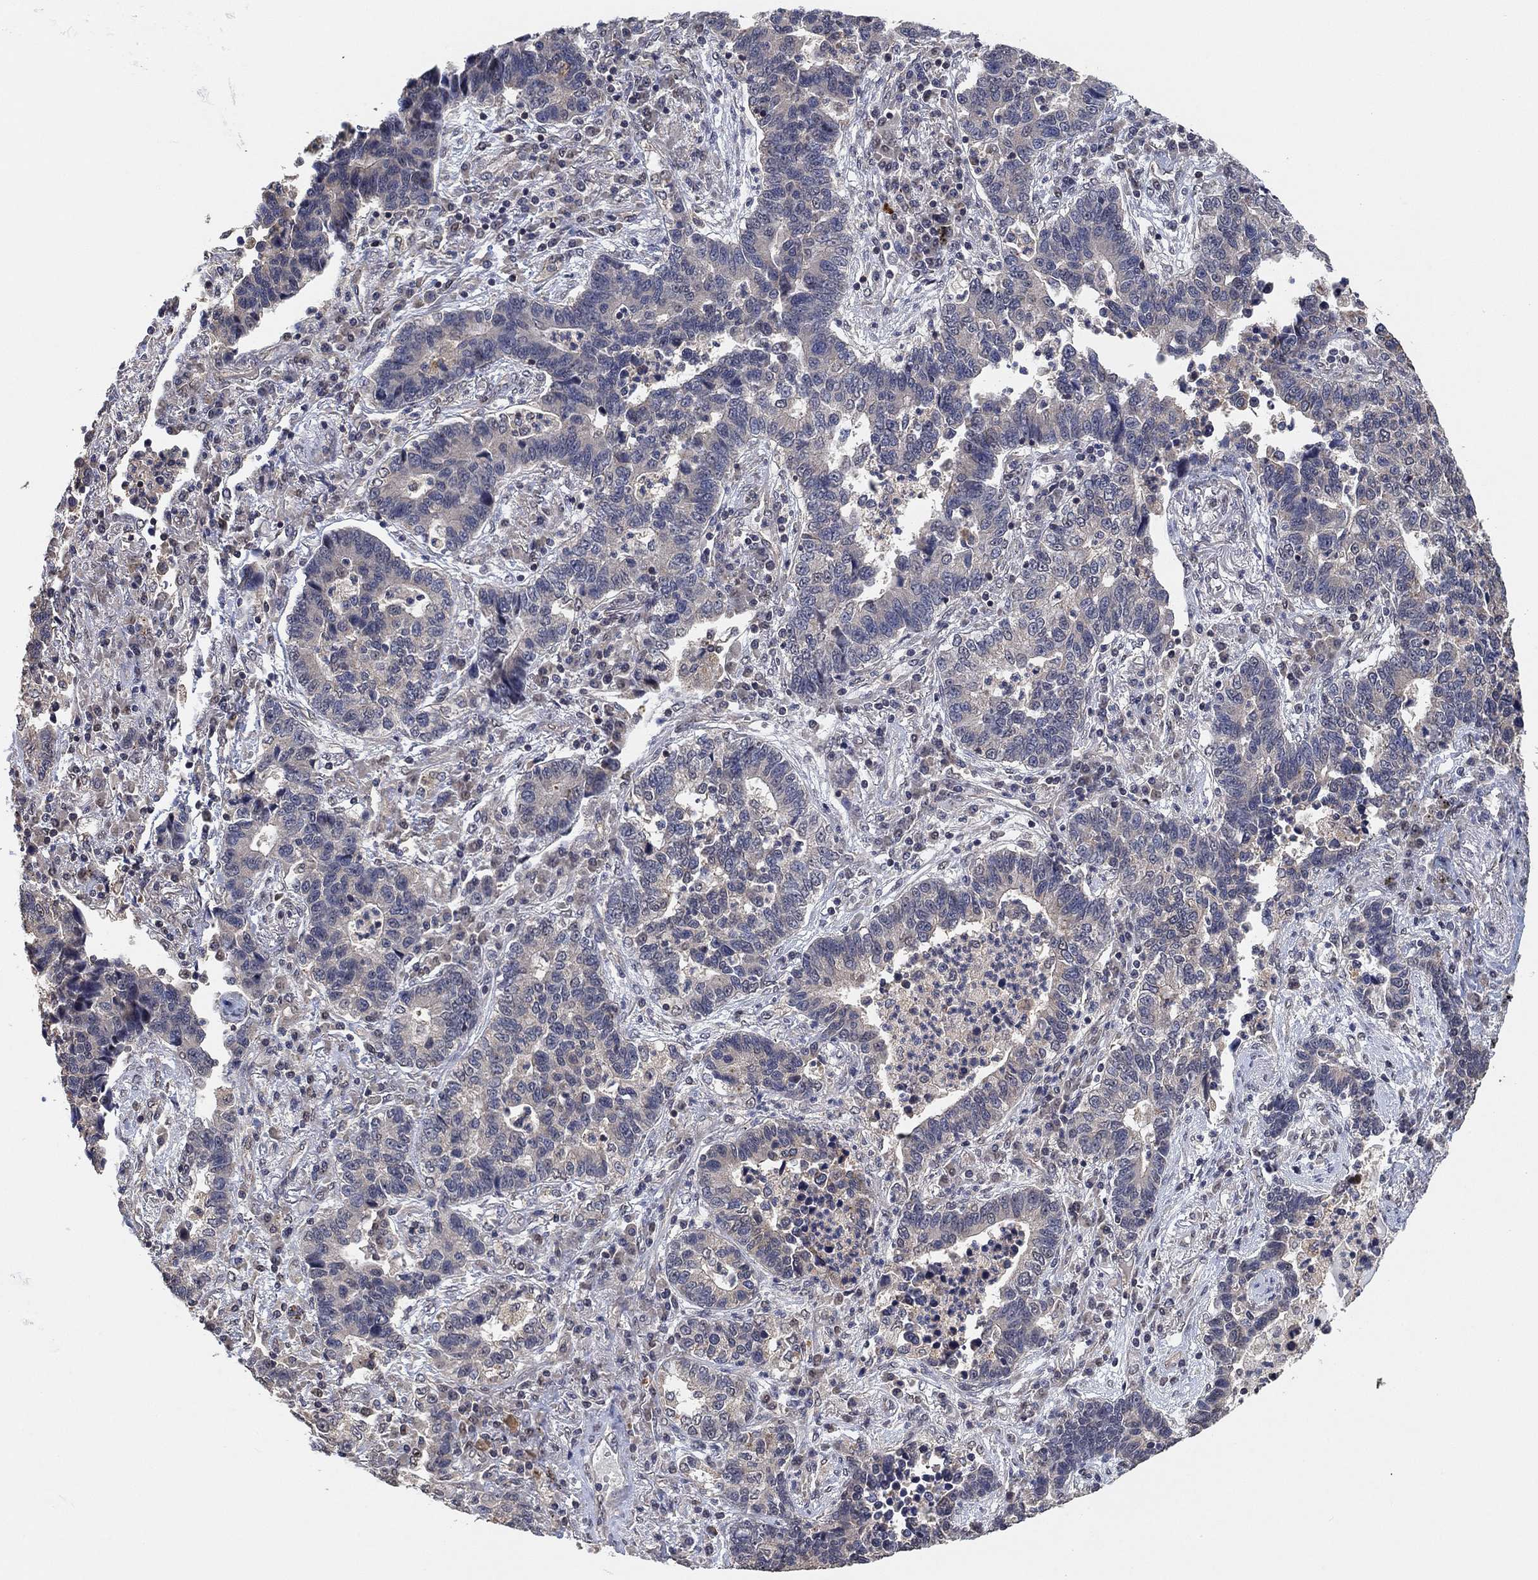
{"staining": {"intensity": "negative", "quantity": "none", "location": "none"}, "tissue": "lung cancer", "cell_type": "Tumor cells", "image_type": "cancer", "snomed": [{"axis": "morphology", "description": "Adenocarcinoma, NOS"}, {"axis": "topography", "description": "Lung"}], "caption": "DAB immunohistochemical staining of lung cancer (adenocarcinoma) displays no significant staining in tumor cells.", "gene": "CCDC43", "patient": {"sex": "female", "age": 57}}